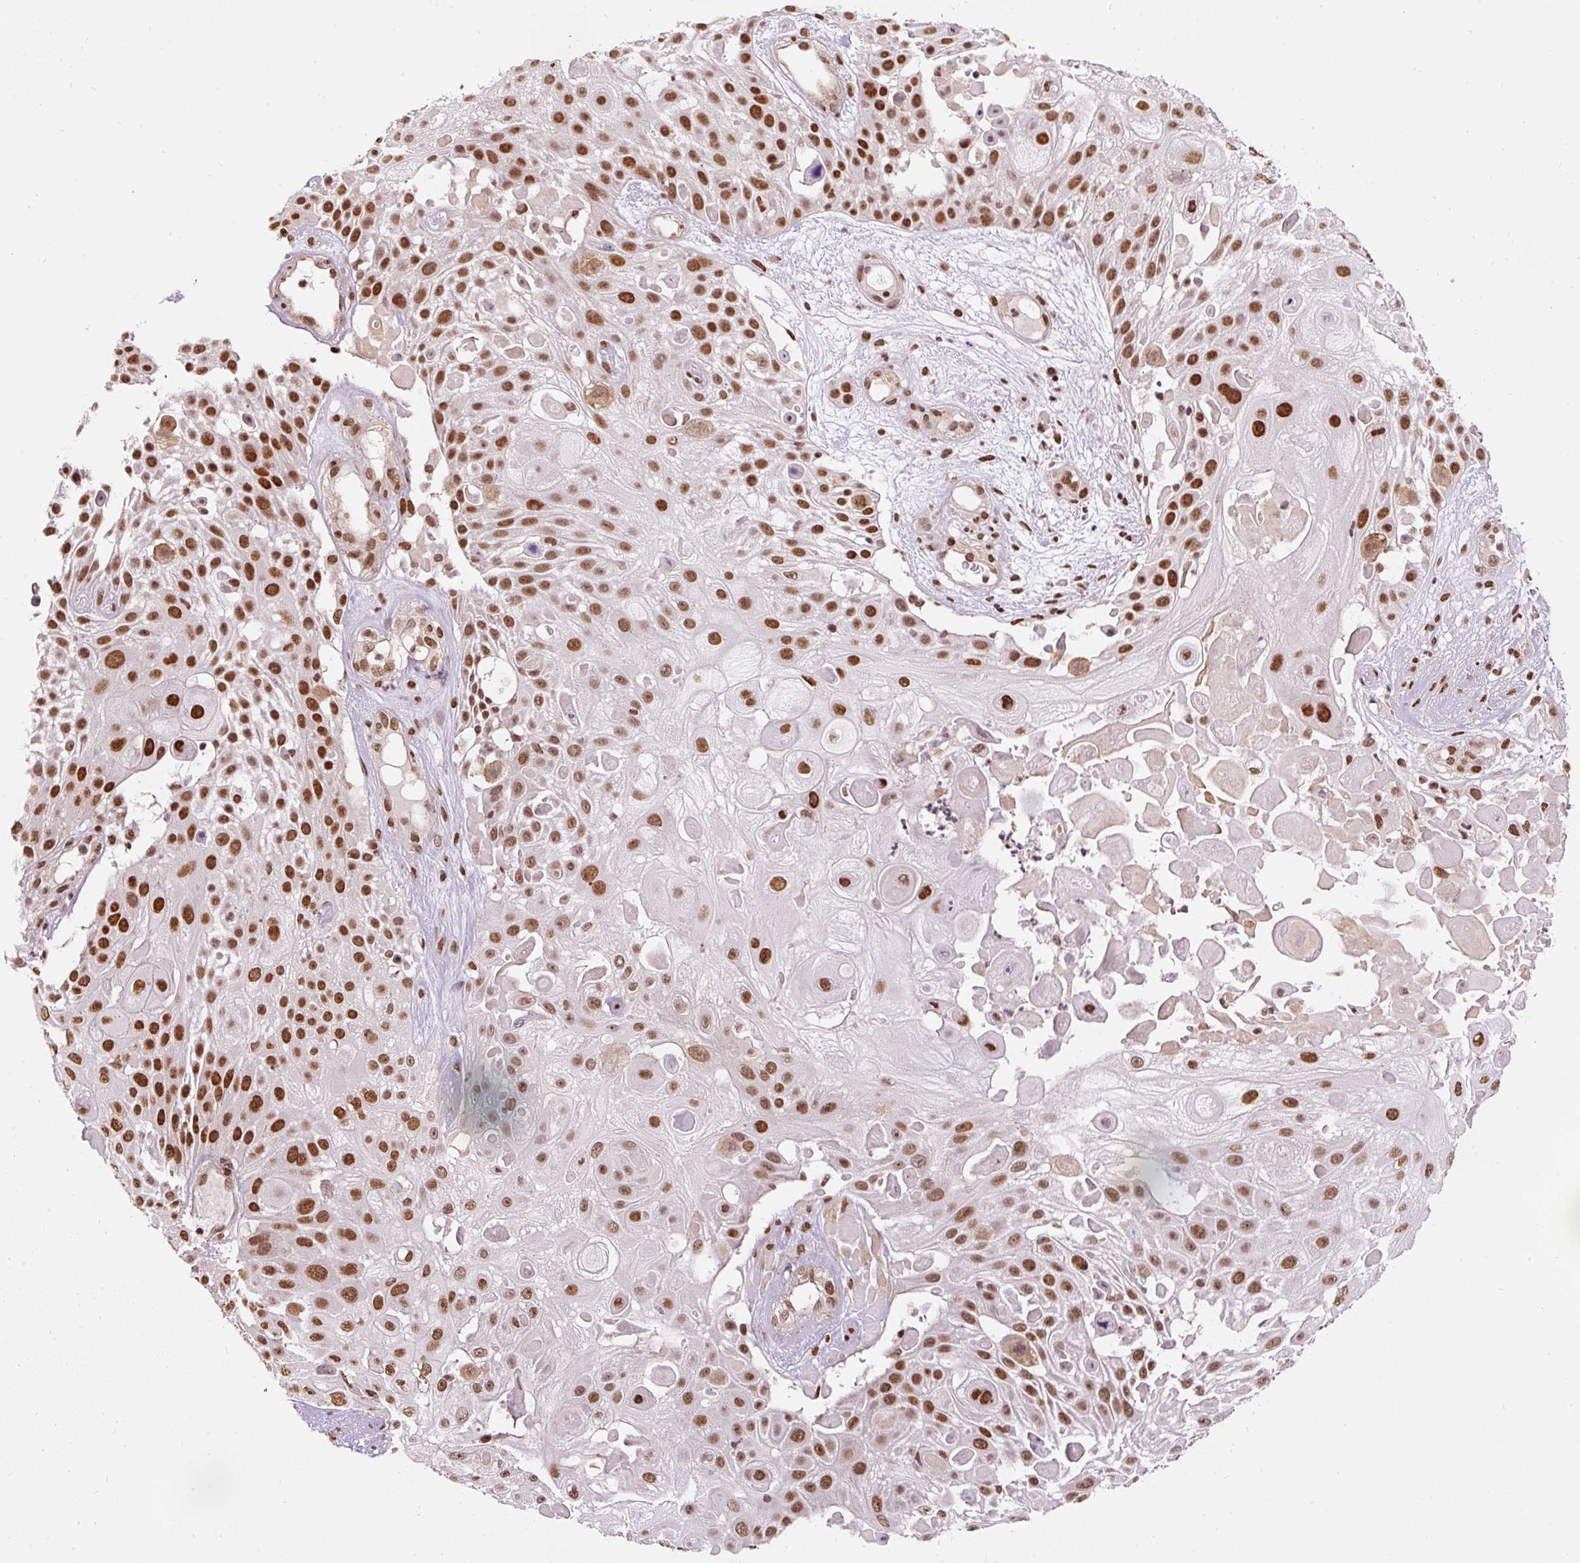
{"staining": {"intensity": "strong", "quantity": ">75%", "location": "nuclear"}, "tissue": "skin cancer", "cell_type": "Tumor cells", "image_type": "cancer", "snomed": [{"axis": "morphology", "description": "Squamous cell carcinoma, NOS"}, {"axis": "topography", "description": "Skin"}], "caption": "Immunohistochemistry of human skin squamous cell carcinoma displays high levels of strong nuclear positivity in about >75% of tumor cells. (DAB = brown stain, brightfield microscopy at high magnification).", "gene": "HNRNPC", "patient": {"sex": "female", "age": 86}}